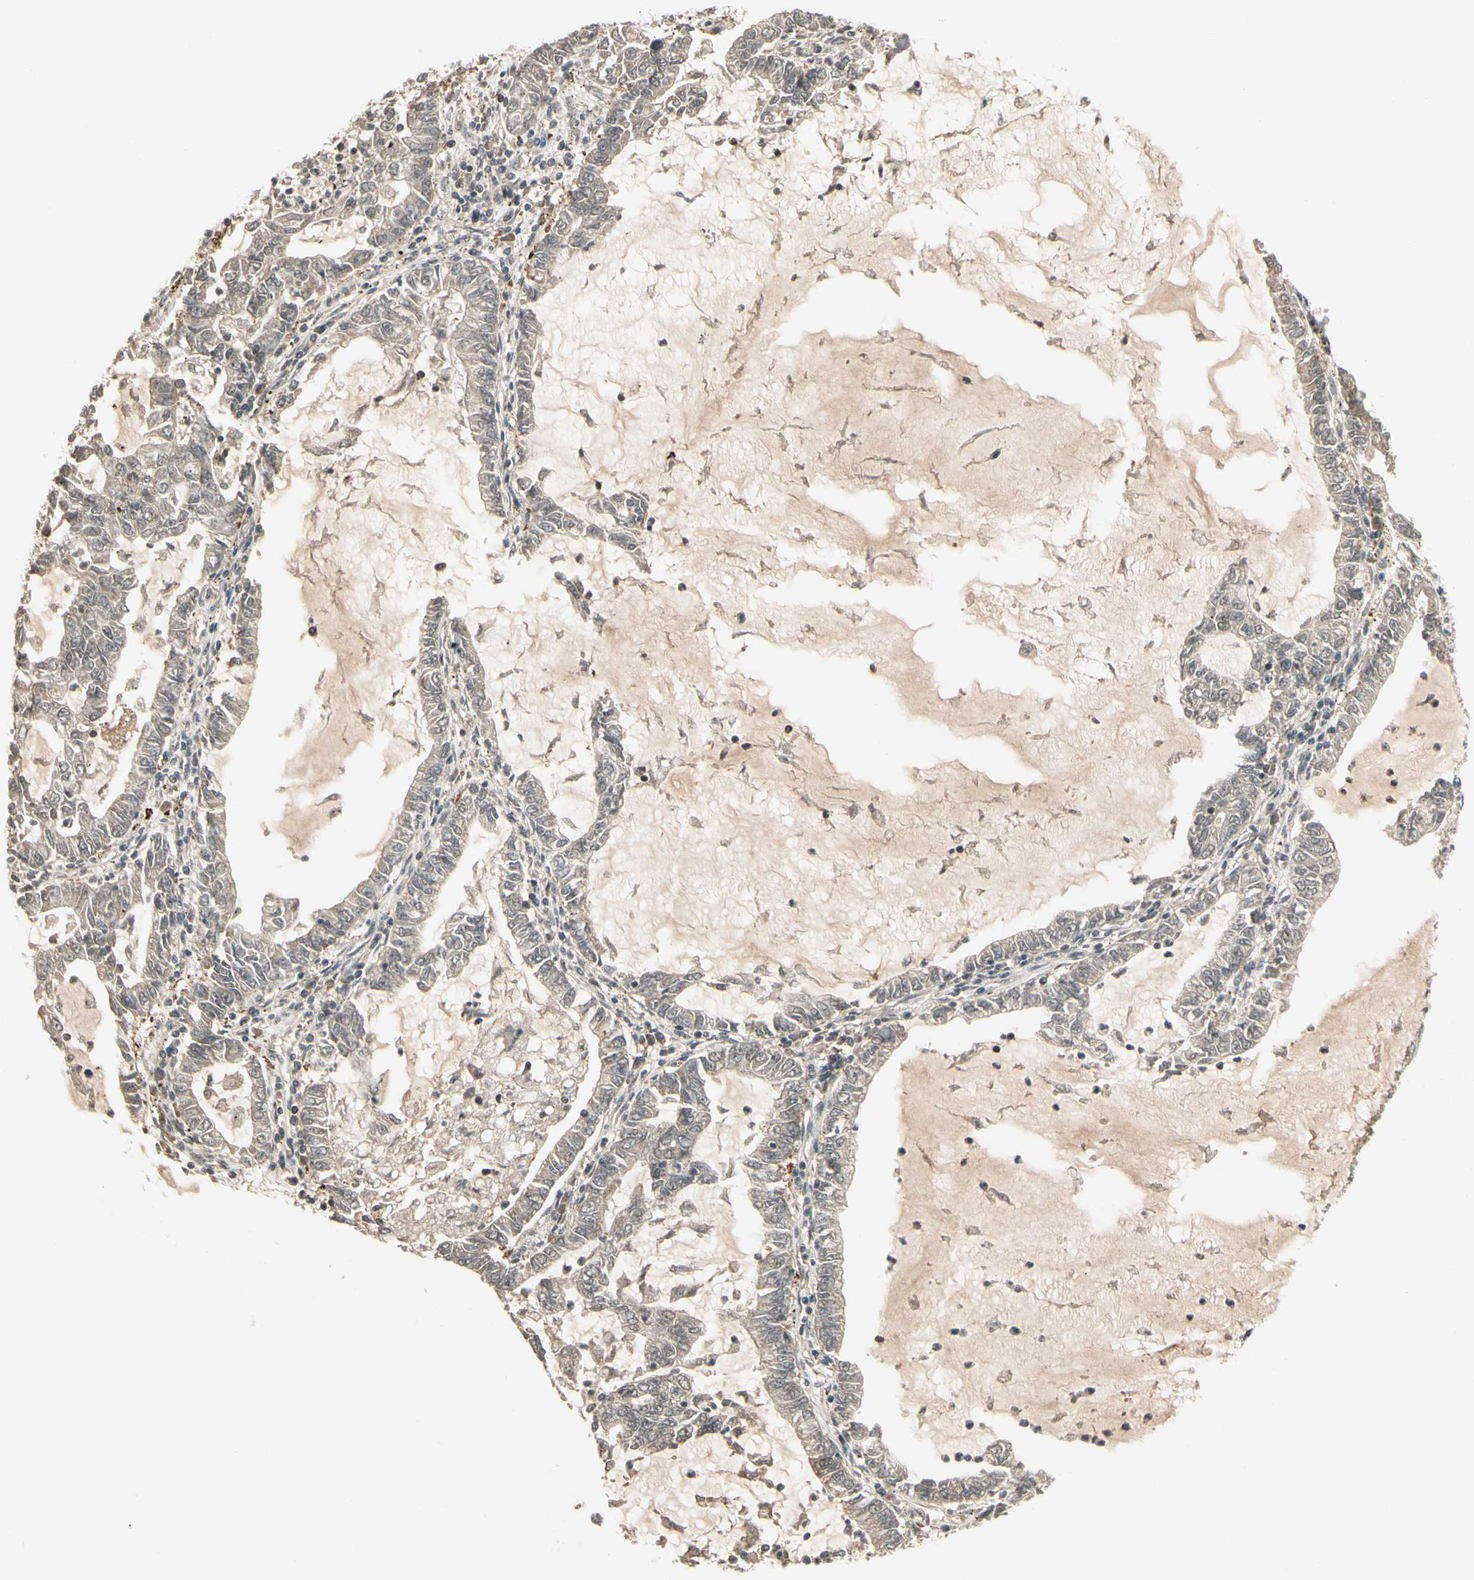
{"staining": {"intensity": "weak", "quantity": ">75%", "location": "cytoplasmic/membranous"}, "tissue": "lung cancer", "cell_type": "Tumor cells", "image_type": "cancer", "snomed": [{"axis": "morphology", "description": "Adenocarcinoma, NOS"}, {"axis": "topography", "description": "Lung"}], "caption": "This photomicrograph shows immunohistochemistry staining of human lung cancer (adenocarcinoma), with low weak cytoplasmic/membranous positivity in approximately >75% of tumor cells.", "gene": "EVC", "patient": {"sex": "female", "age": 51}}